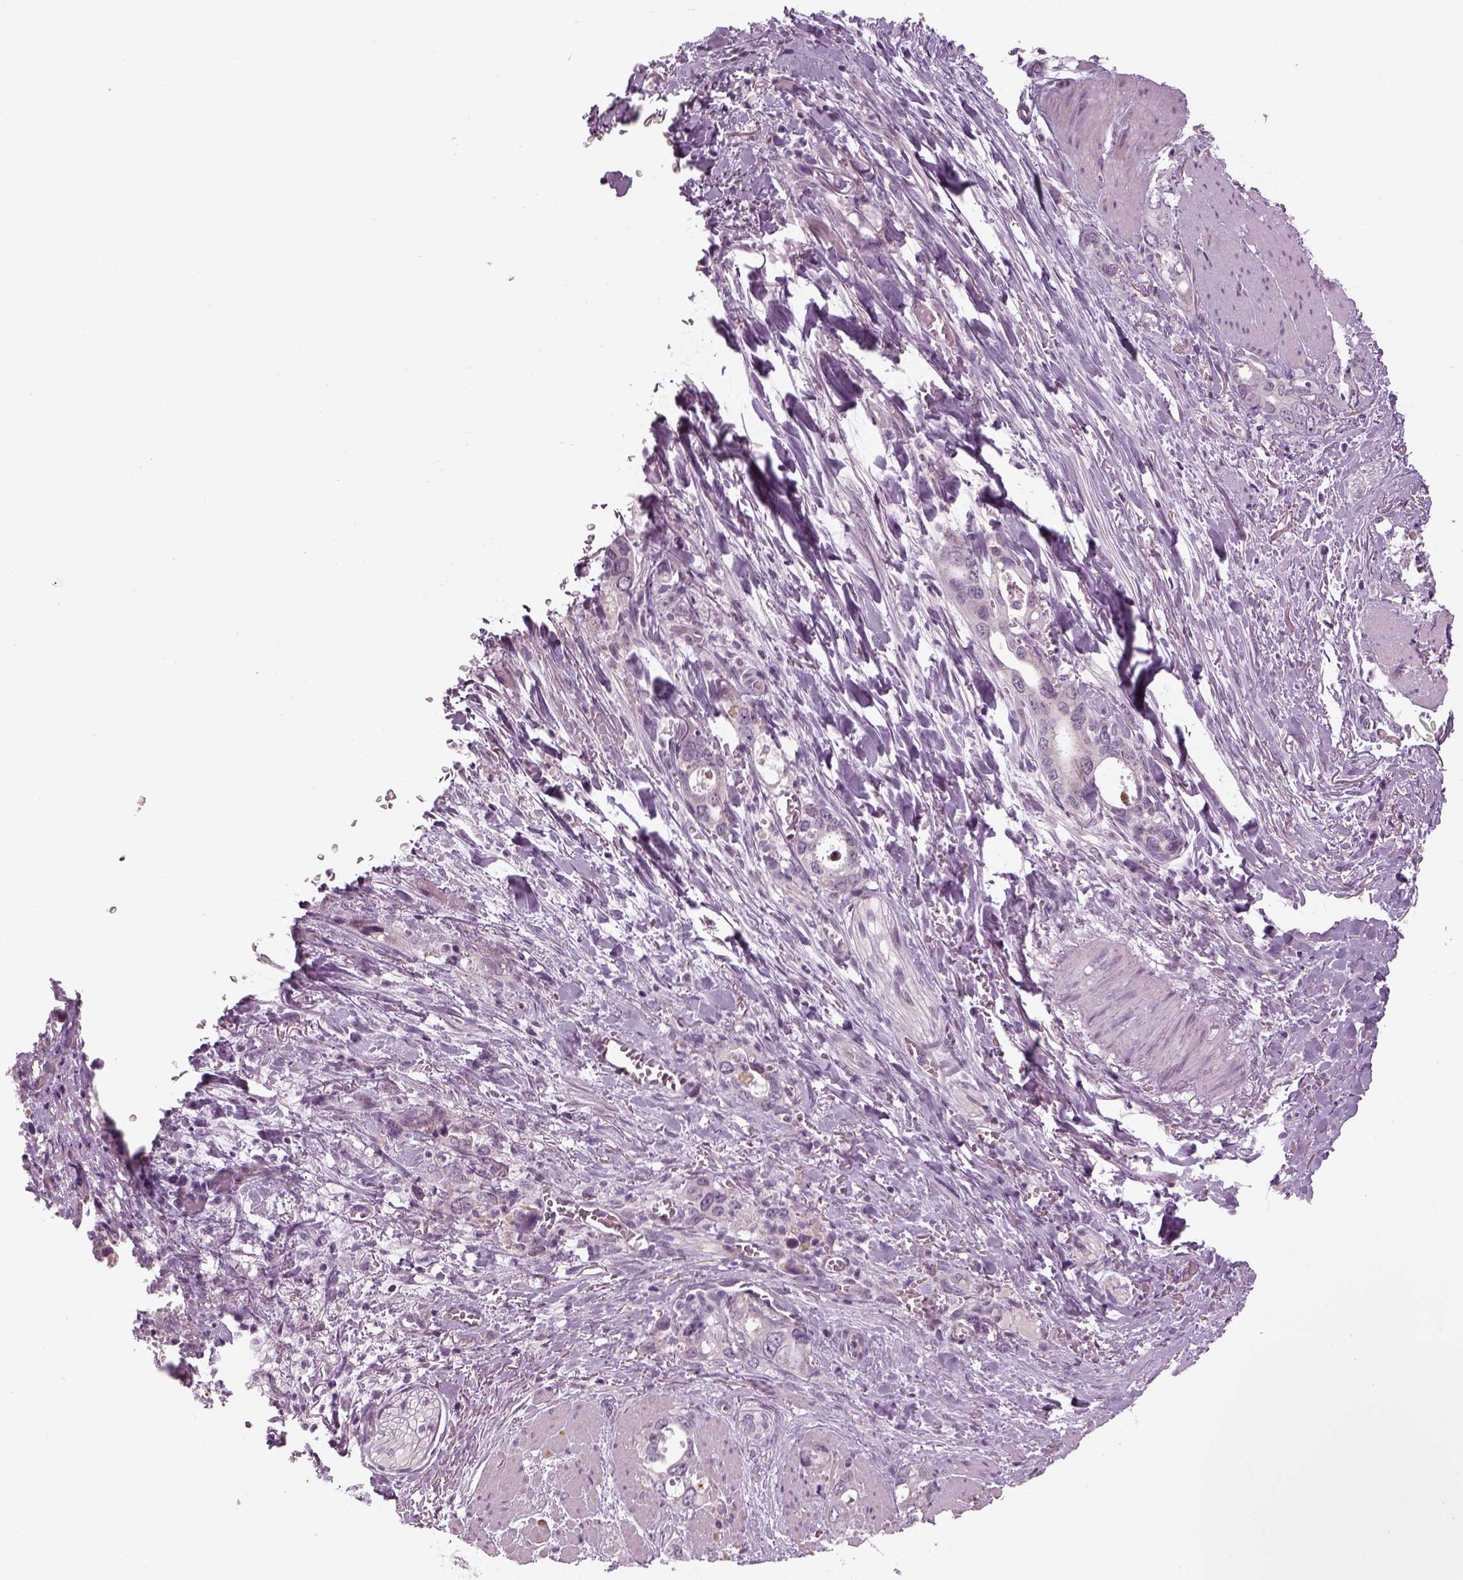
{"staining": {"intensity": "negative", "quantity": "none", "location": "none"}, "tissue": "stomach cancer", "cell_type": "Tumor cells", "image_type": "cancer", "snomed": [{"axis": "morphology", "description": "Normal tissue, NOS"}, {"axis": "morphology", "description": "Adenocarcinoma, NOS"}, {"axis": "topography", "description": "Esophagus"}, {"axis": "topography", "description": "Stomach, upper"}], "caption": "Immunohistochemistry (IHC) of stomach adenocarcinoma demonstrates no positivity in tumor cells.", "gene": "LRRIQ3", "patient": {"sex": "male", "age": 74}}